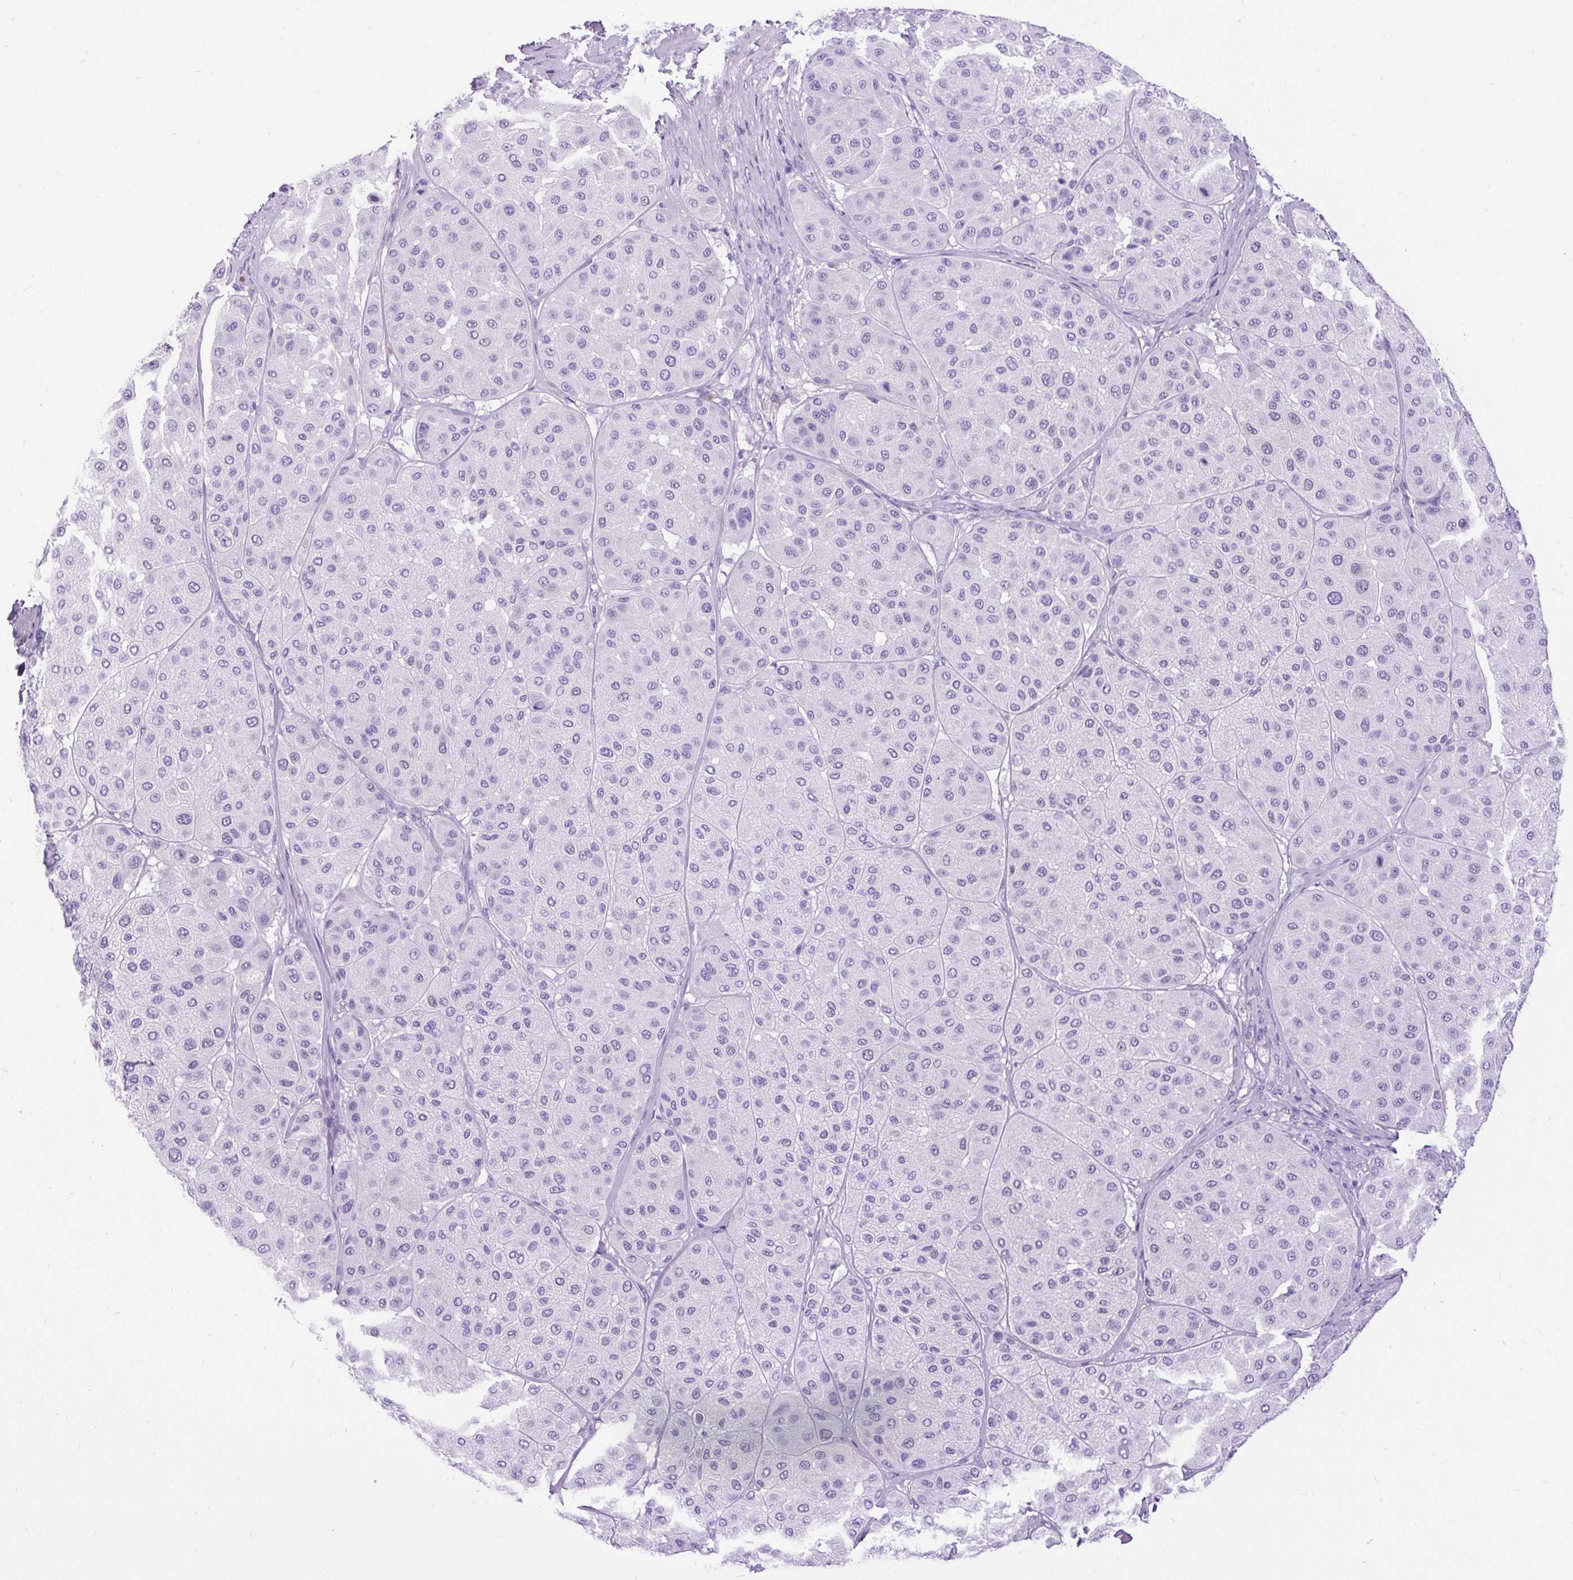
{"staining": {"intensity": "negative", "quantity": "none", "location": "none"}, "tissue": "melanoma", "cell_type": "Tumor cells", "image_type": "cancer", "snomed": [{"axis": "morphology", "description": "Malignant melanoma, Metastatic site"}, {"axis": "topography", "description": "Smooth muscle"}], "caption": "This image is of melanoma stained with immunohistochemistry to label a protein in brown with the nuclei are counter-stained blue. There is no staining in tumor cells.", "gene": "CEL", "patient": {"sex": "male", "age": 41}}